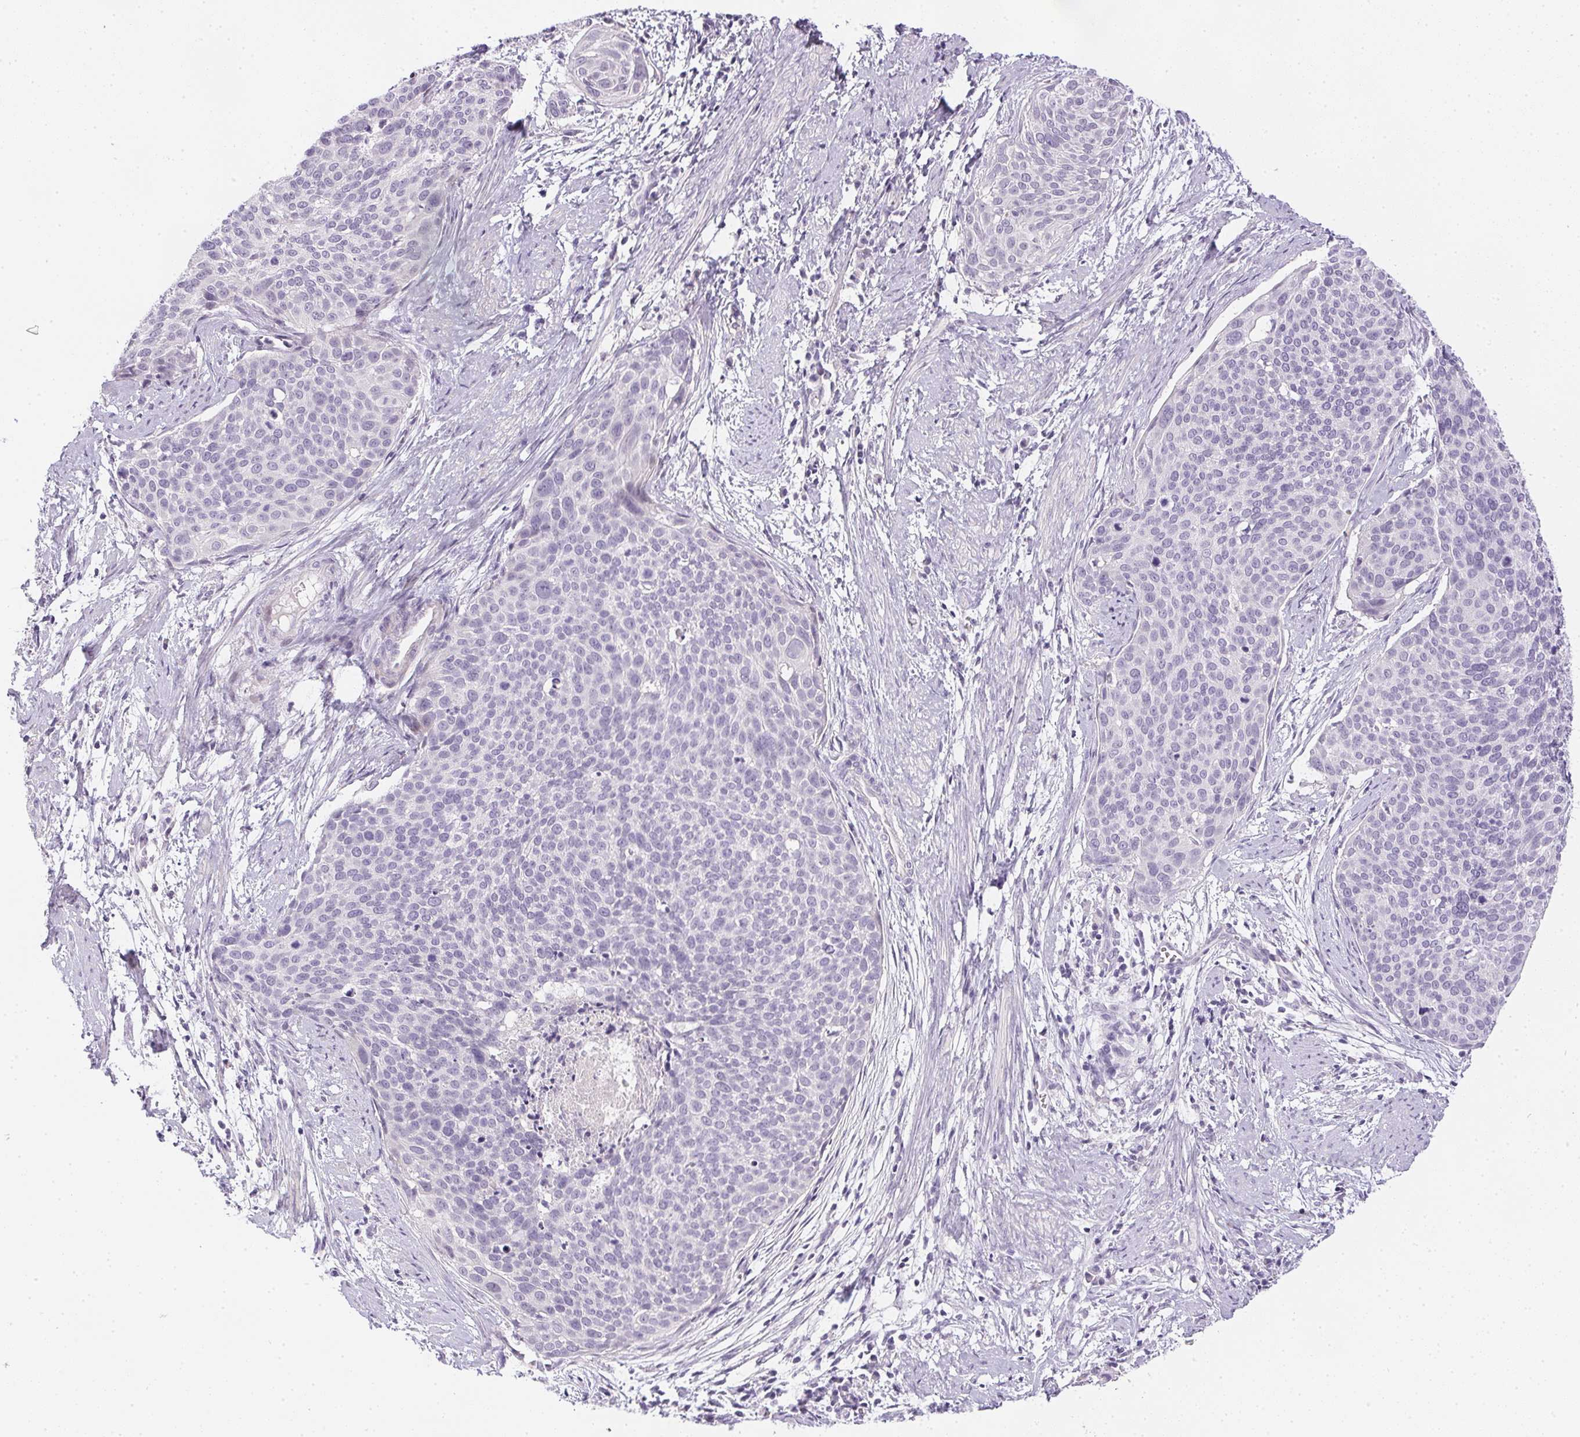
{"staining": {"intensity": "negative", "quantity": "none", "location": "none"}, "tissue": "cervical cancer", "cell_type": "Tumor cells", "image_type": "cancer", "snomed": [{"axis": "morphology", "description": "Squamous cell carcinoma, NOS"}, {"axis": "topography", "description": "Cervix"}], "caption": "Tumor cells show no significant staining in cervical cancer (squamous cell carcinoma). (DAB immunohistochemistry (IHC), high magnification).", "gene": "GSDMC", "patient": {"sex": "female", "age": 39}}